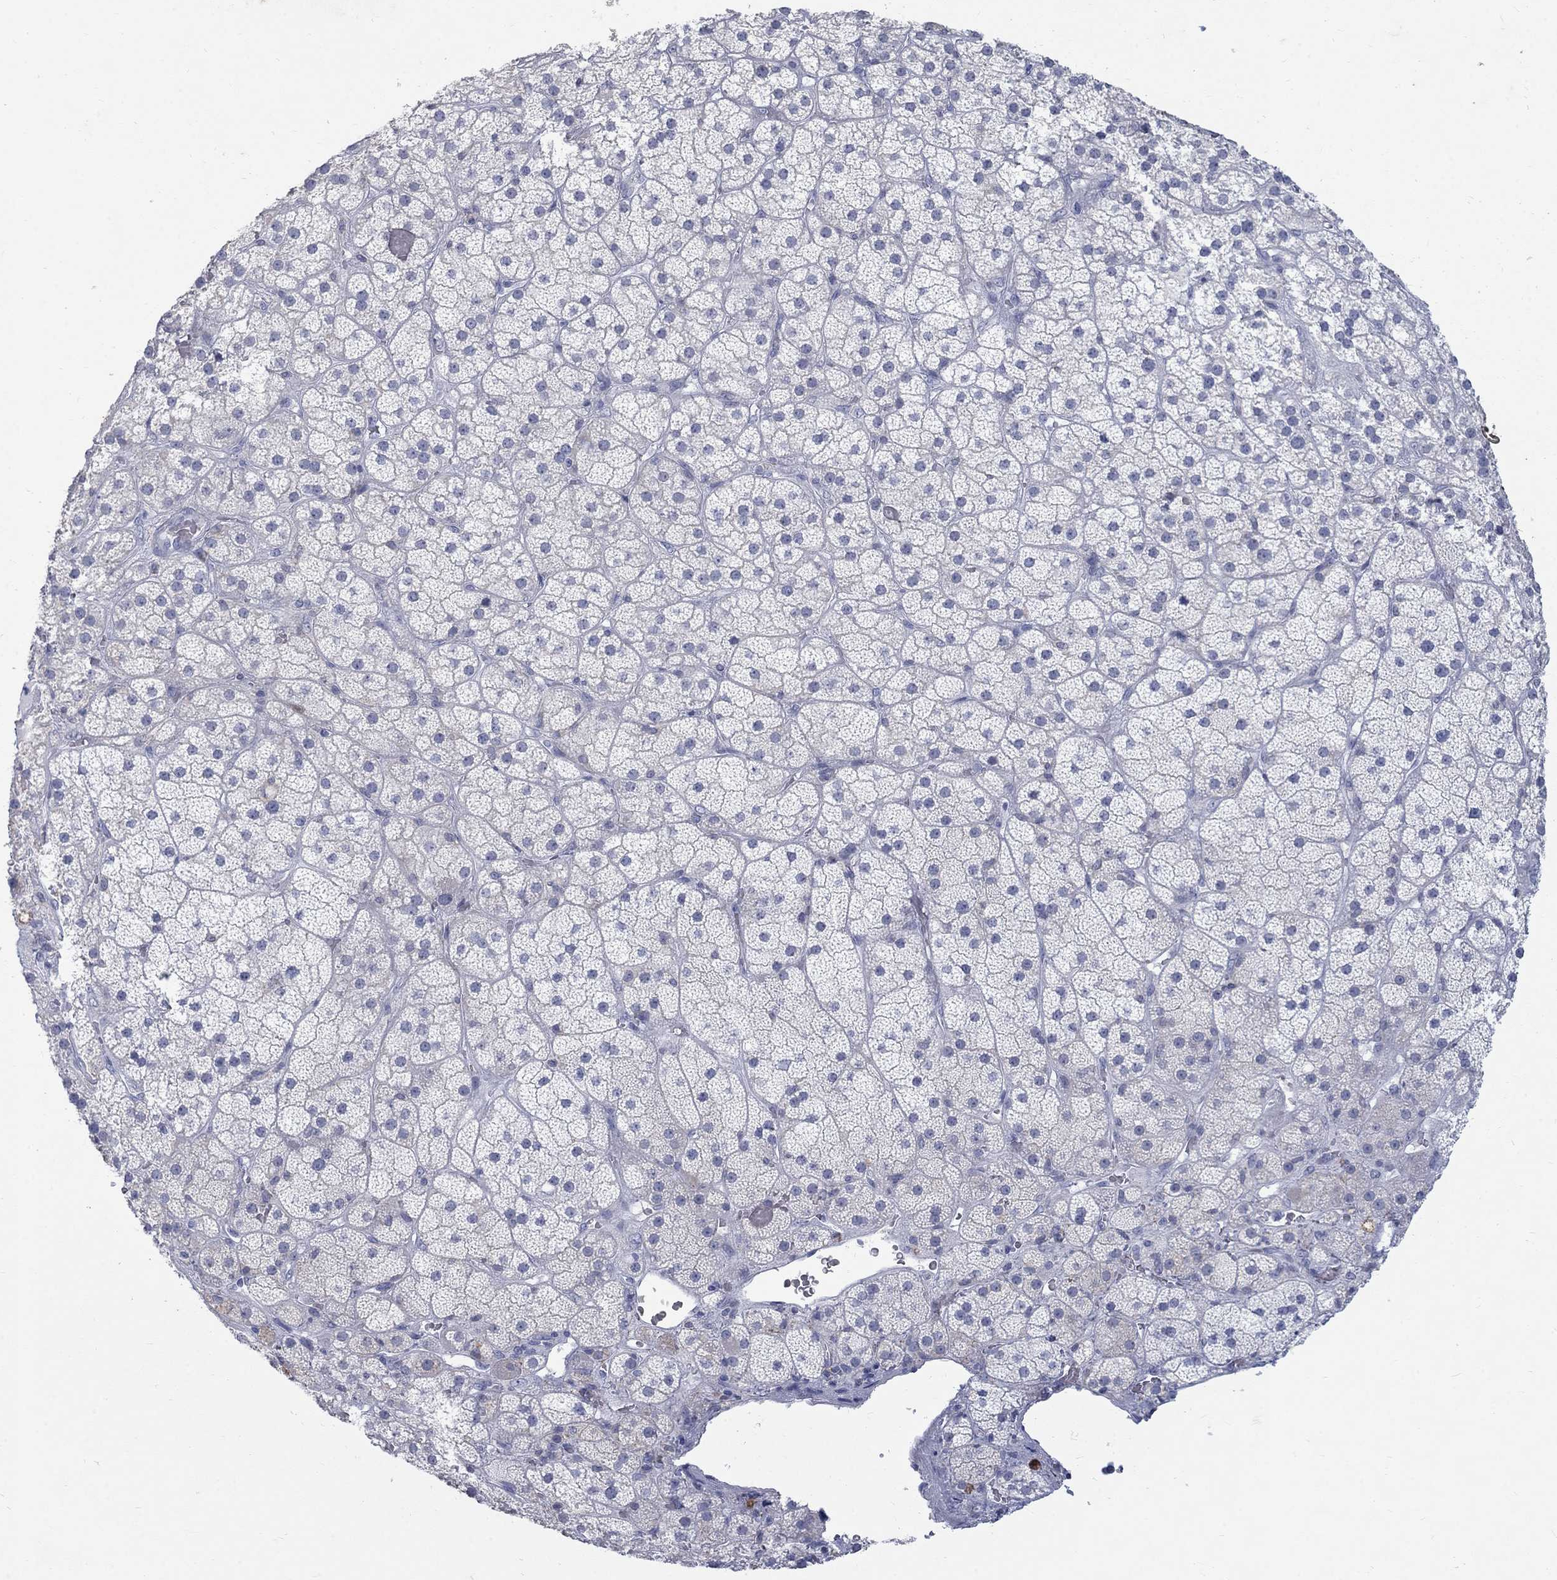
{"staining": {"intensity": "moderate", "quantity": "<25%", "location": "cytoplasmic/membranous"}, "tissue": "adrenal gland", "cell_type": "Glandular cells", "image_type": "normal", "snomed": [{"axis": "morphology", "description": "Normal tissue, NOS"}, {"axis": "topography", "description": "Adrenal gland"}], "caption": "Immunohistochemistry (IHC) image of unremarkable adrenal gland: adrenal gland stained using immunohistochemistry (IHC) exhibits low levels of moderate protein expression localized specifically in the cytoplasmic/membranous of glandular cells, appearing as a cytoplasmic/membranous brown color.", "gene": "RFTN2", "patient": {"sex": "male", "age": 57}}